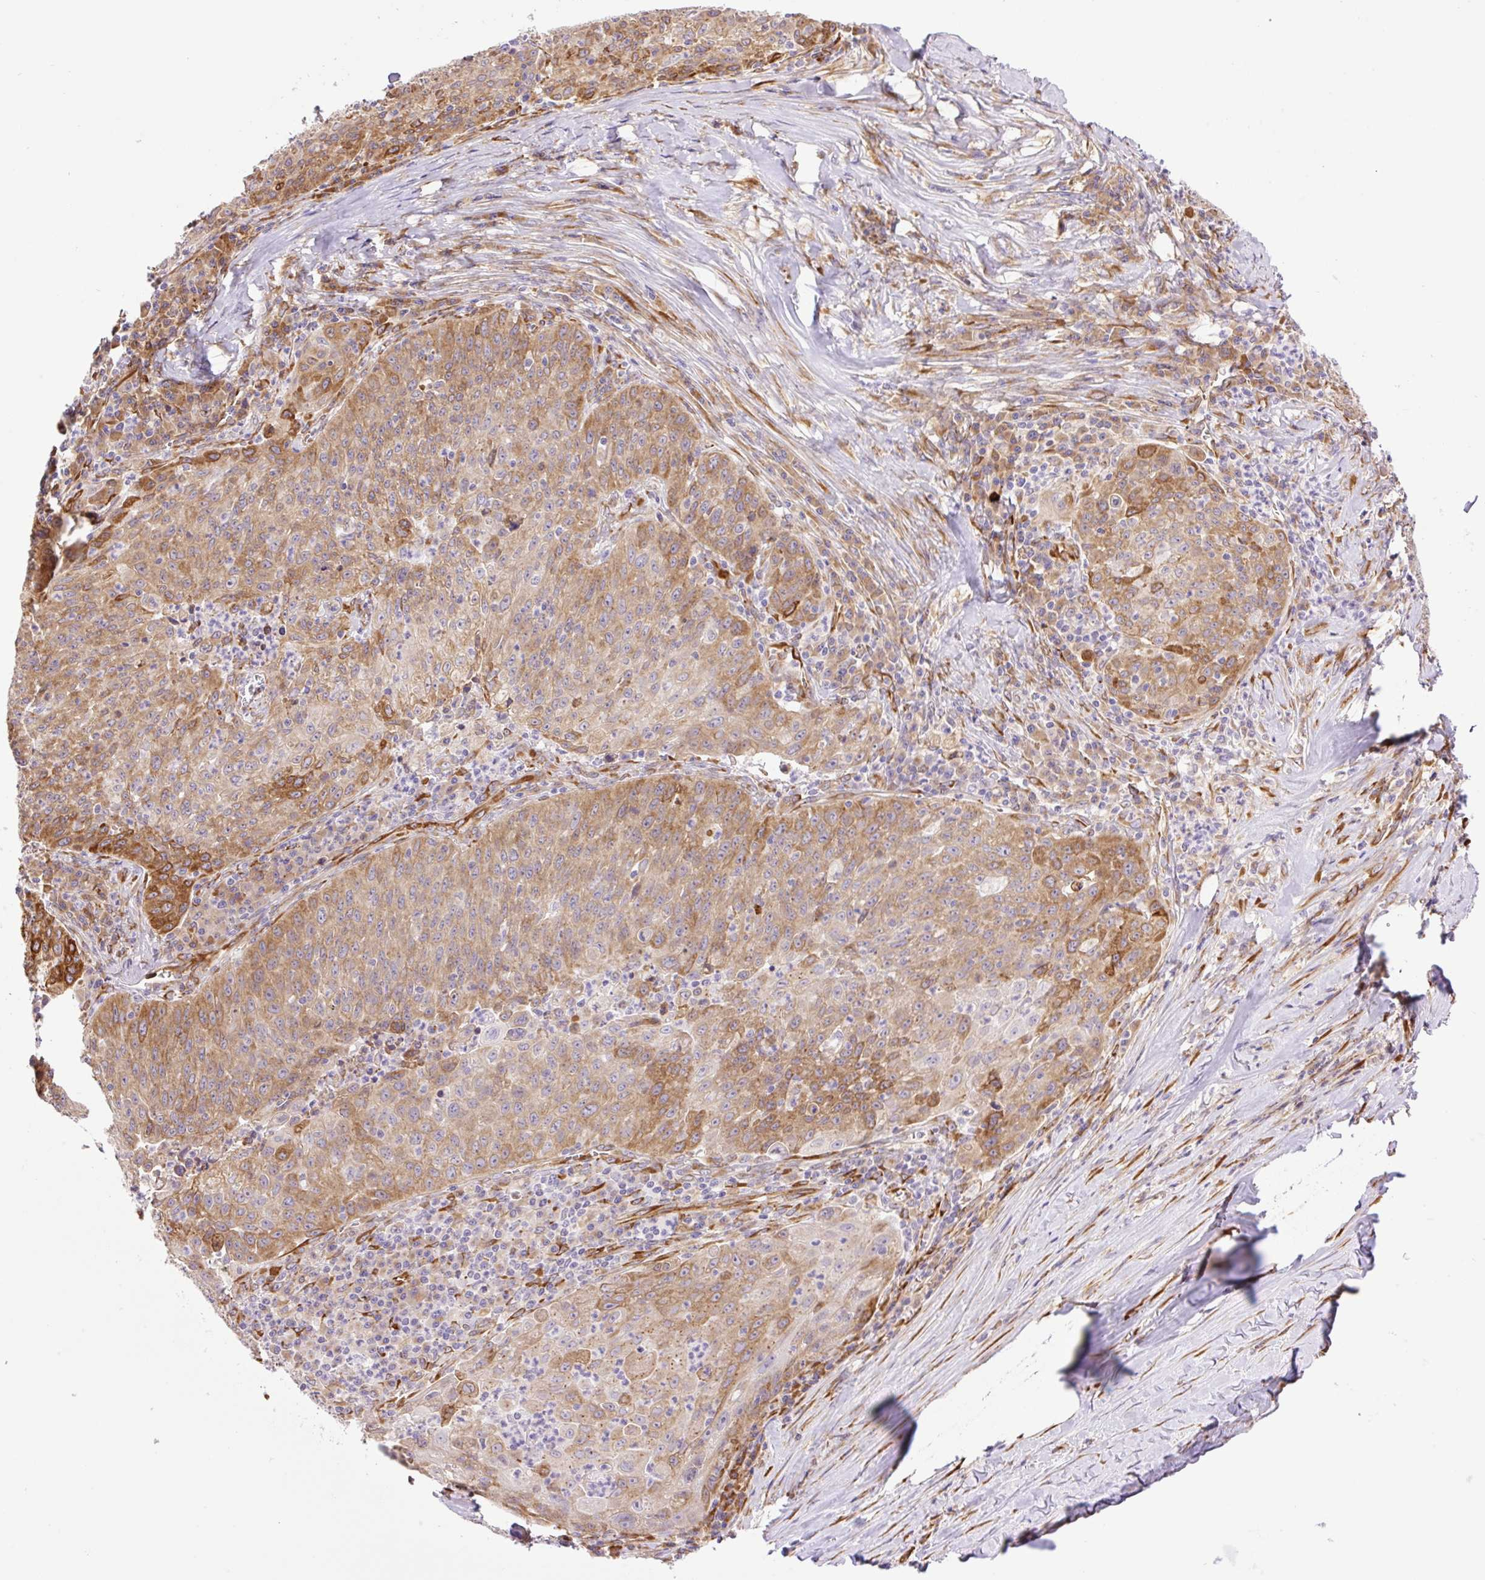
{"staining": {"intensity": "moderate", "quantity": ">75%", "location": "cytoplasmic/membranous"}, "tissue": "lung cancer", "cell_type": "Tumor cells", "image_type": "cancer", "snomed": [{"axis": "morphology", "description": "Squamous cell carcinoma, NOS"}, {"axis": "morphology", "description": "Squamous cell carcinoma, metastatic, NOS"}, {"axis": "topography", "description": "Bronchus"}, {"axis": "topography", "description": "Lung"}], "caption": "High-magnification brightfield microscopy of lung cancer stained with DAB (3,3'-diaminobenzidine) (brown) and counterstained with hematoxylin (blue). tumor cells exhibit moderate cytoplasmic/membranous expression is present in approximately>75% of cells.", "gene": "RAB30", "patient": {"sex": "male", "age": 62}}